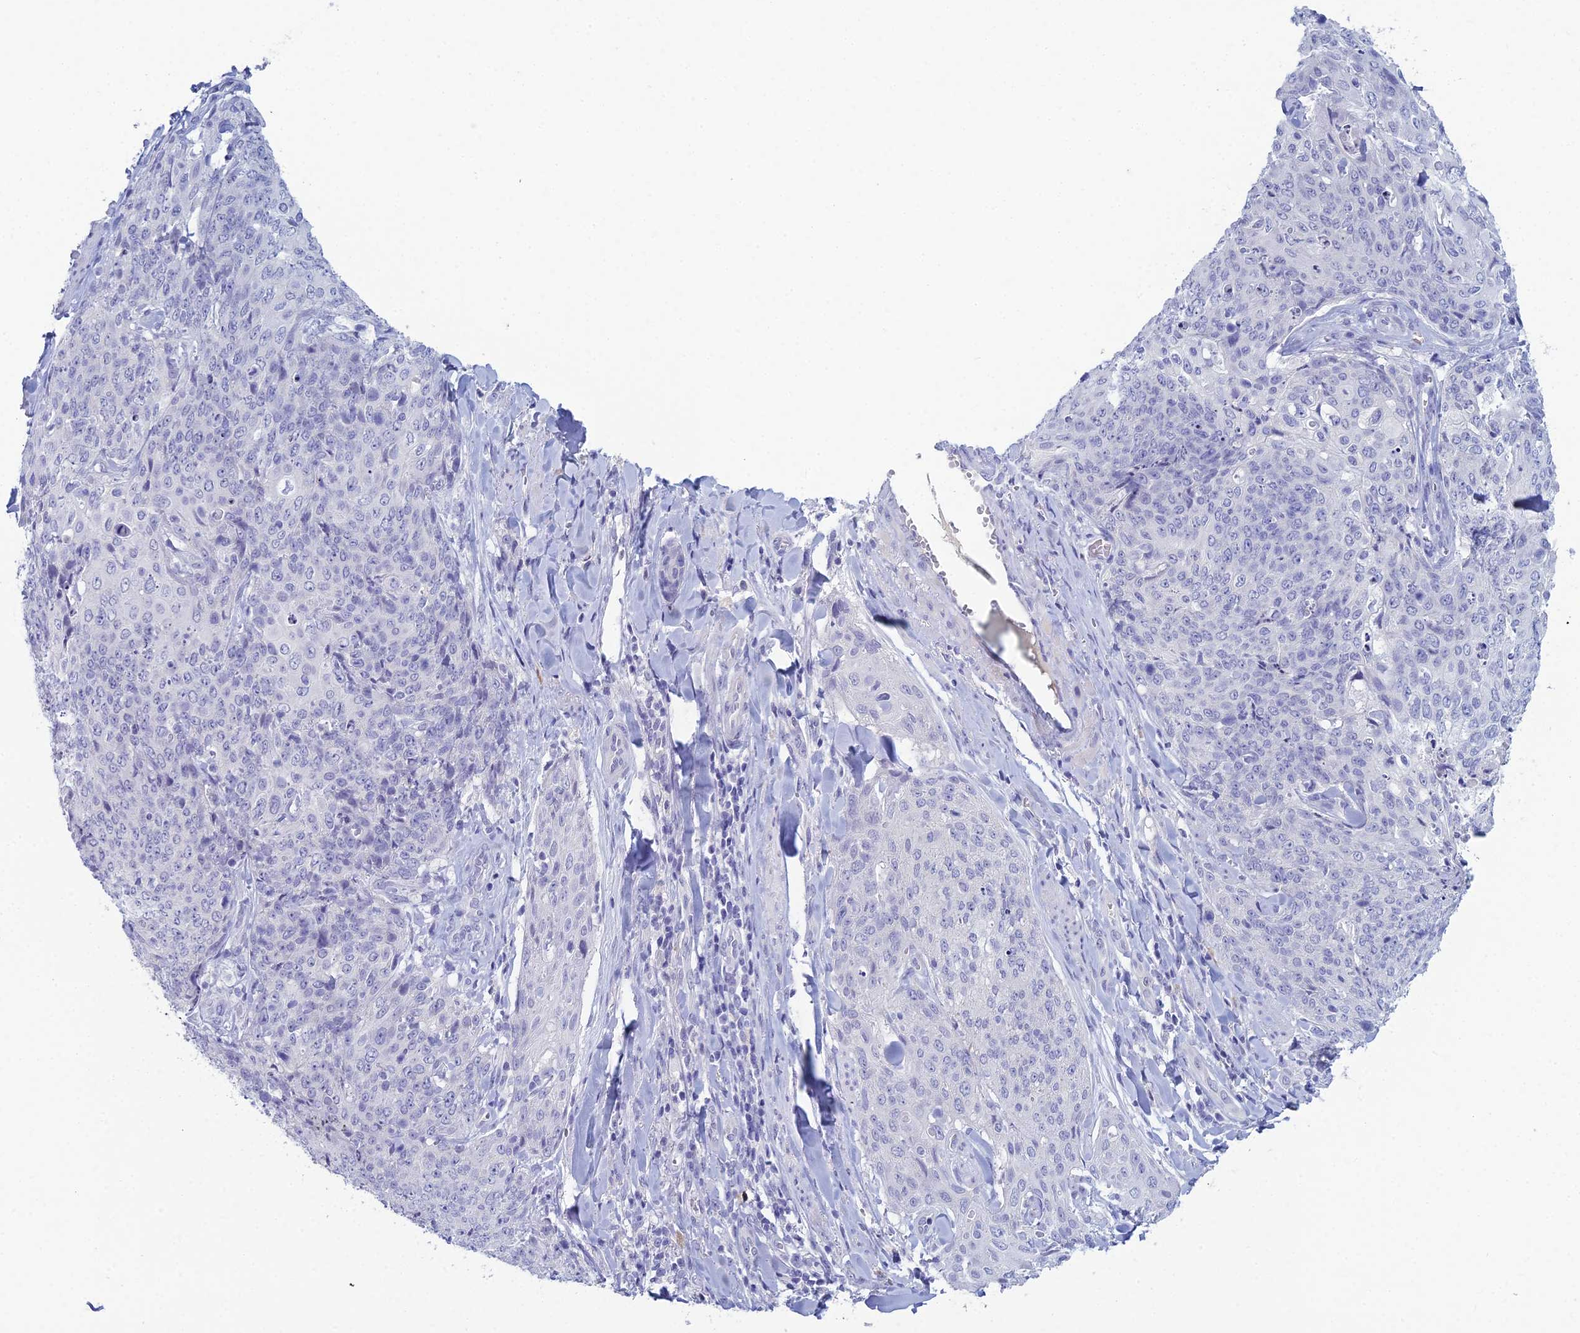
{"staining": {"intensity": "negative", "quantity": "none", "location": "none"}, "tissue": "skin cancer", "cell_type": "Tumor cells", "image_type": "cancer", "snomed": [{"axis": "morphology", "description": "Squamous cell carcinoma, NOS"}, {"axis": "topography", "description": "Skin"}, {"axis": "topography", "description": "Vulva"}], "caption": "Skin squamous cell carcinoma stained for a protein using immunohistochemistry reveals no positivity tumor cells.", "gene": "MUC13", "patient": {"sex": "female", "age": 85}}